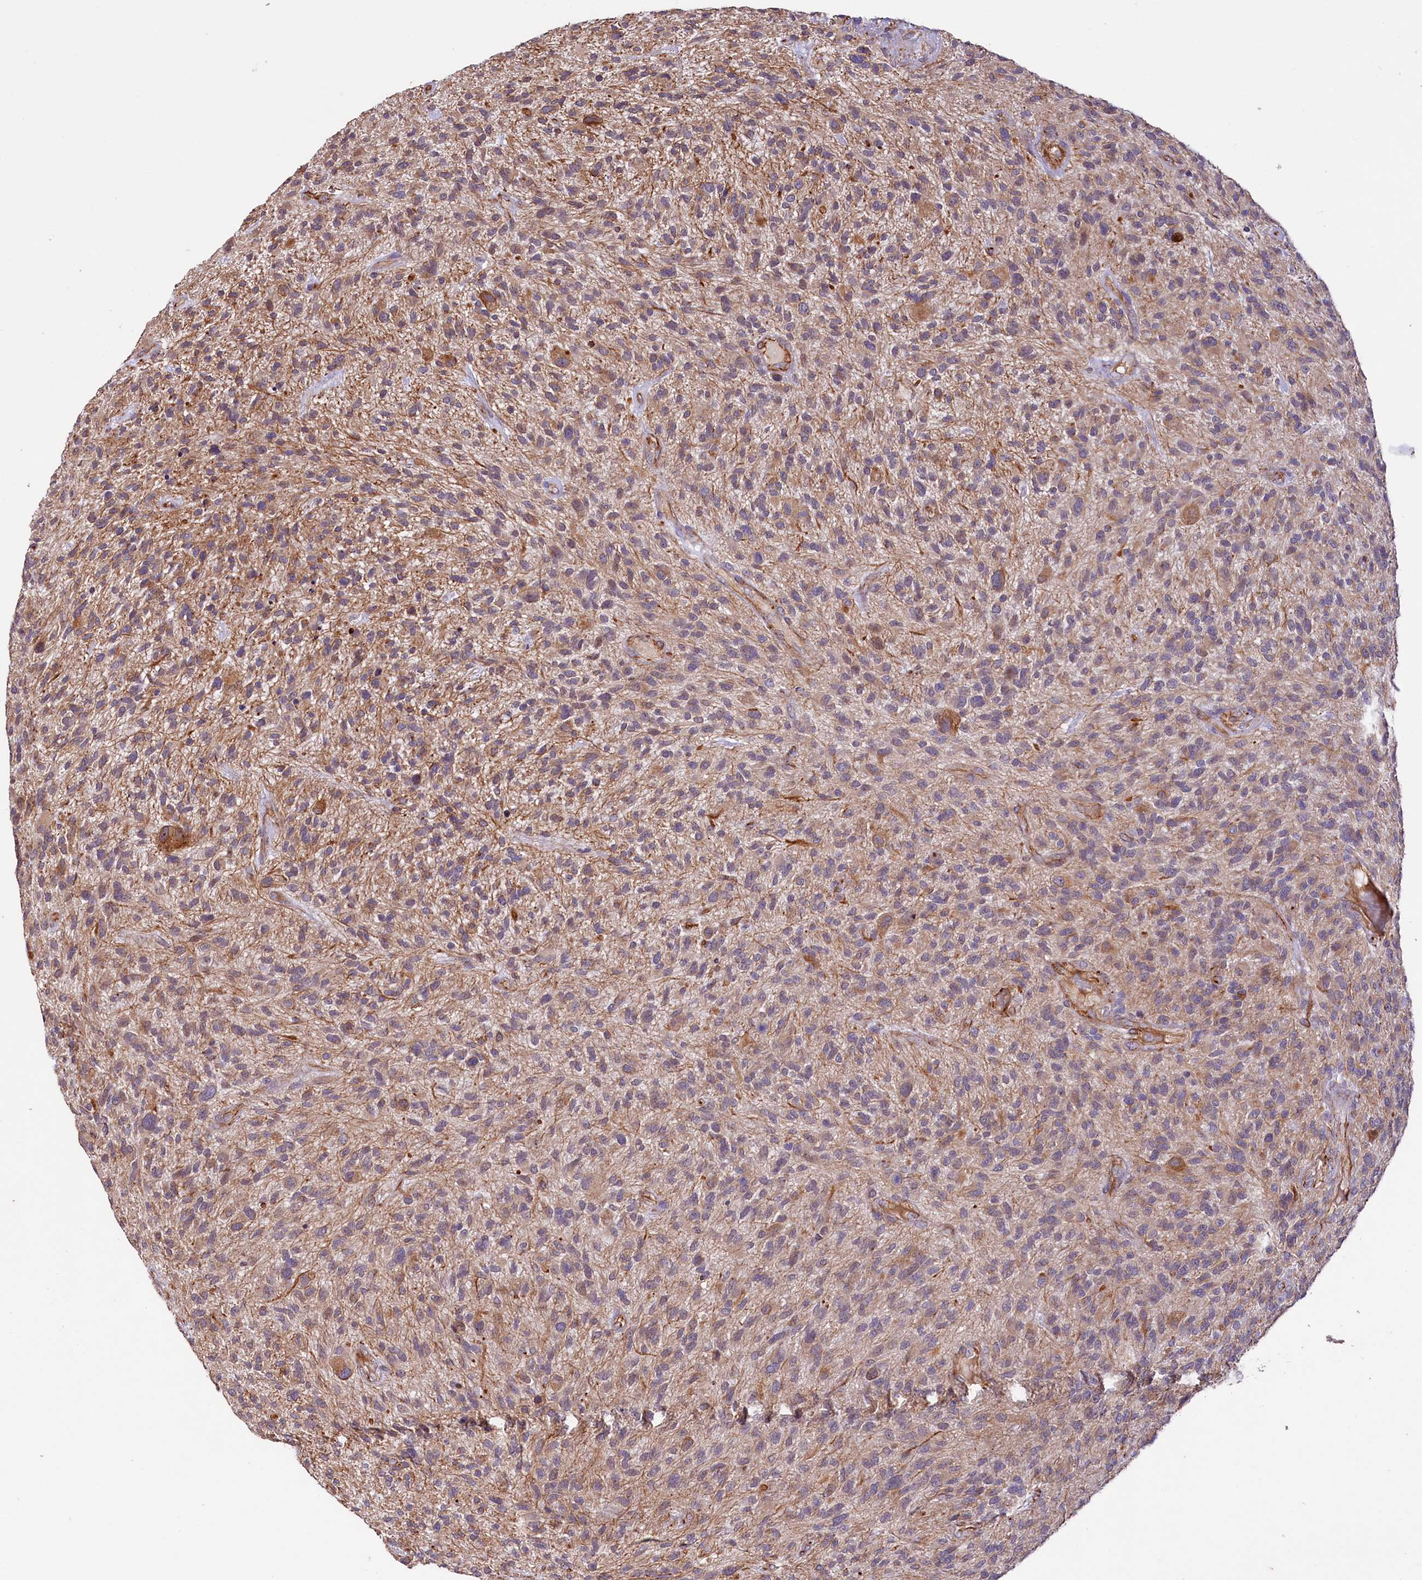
{"staining": {"intensity": "weak", "quantity": ">75%", "location": "cytoplasmic/membranous"}, "tissue": "glioma", "cell_type": "Tumor cells", "image_type": "cancer", "snomed": [{"axis": "morphology", "description": "Glioma, malignant, High grade"}, {"axis": "topography", "description": "Brain"}], "caption": "Protein expression by immunohistochemistry demonstrates weak cytoplasmic/membranous expression in about >75% of tumor cells in malignant glioma (high-grade).", "gene": "TTC12", "patient": {"sex": "male", "age": 47}}